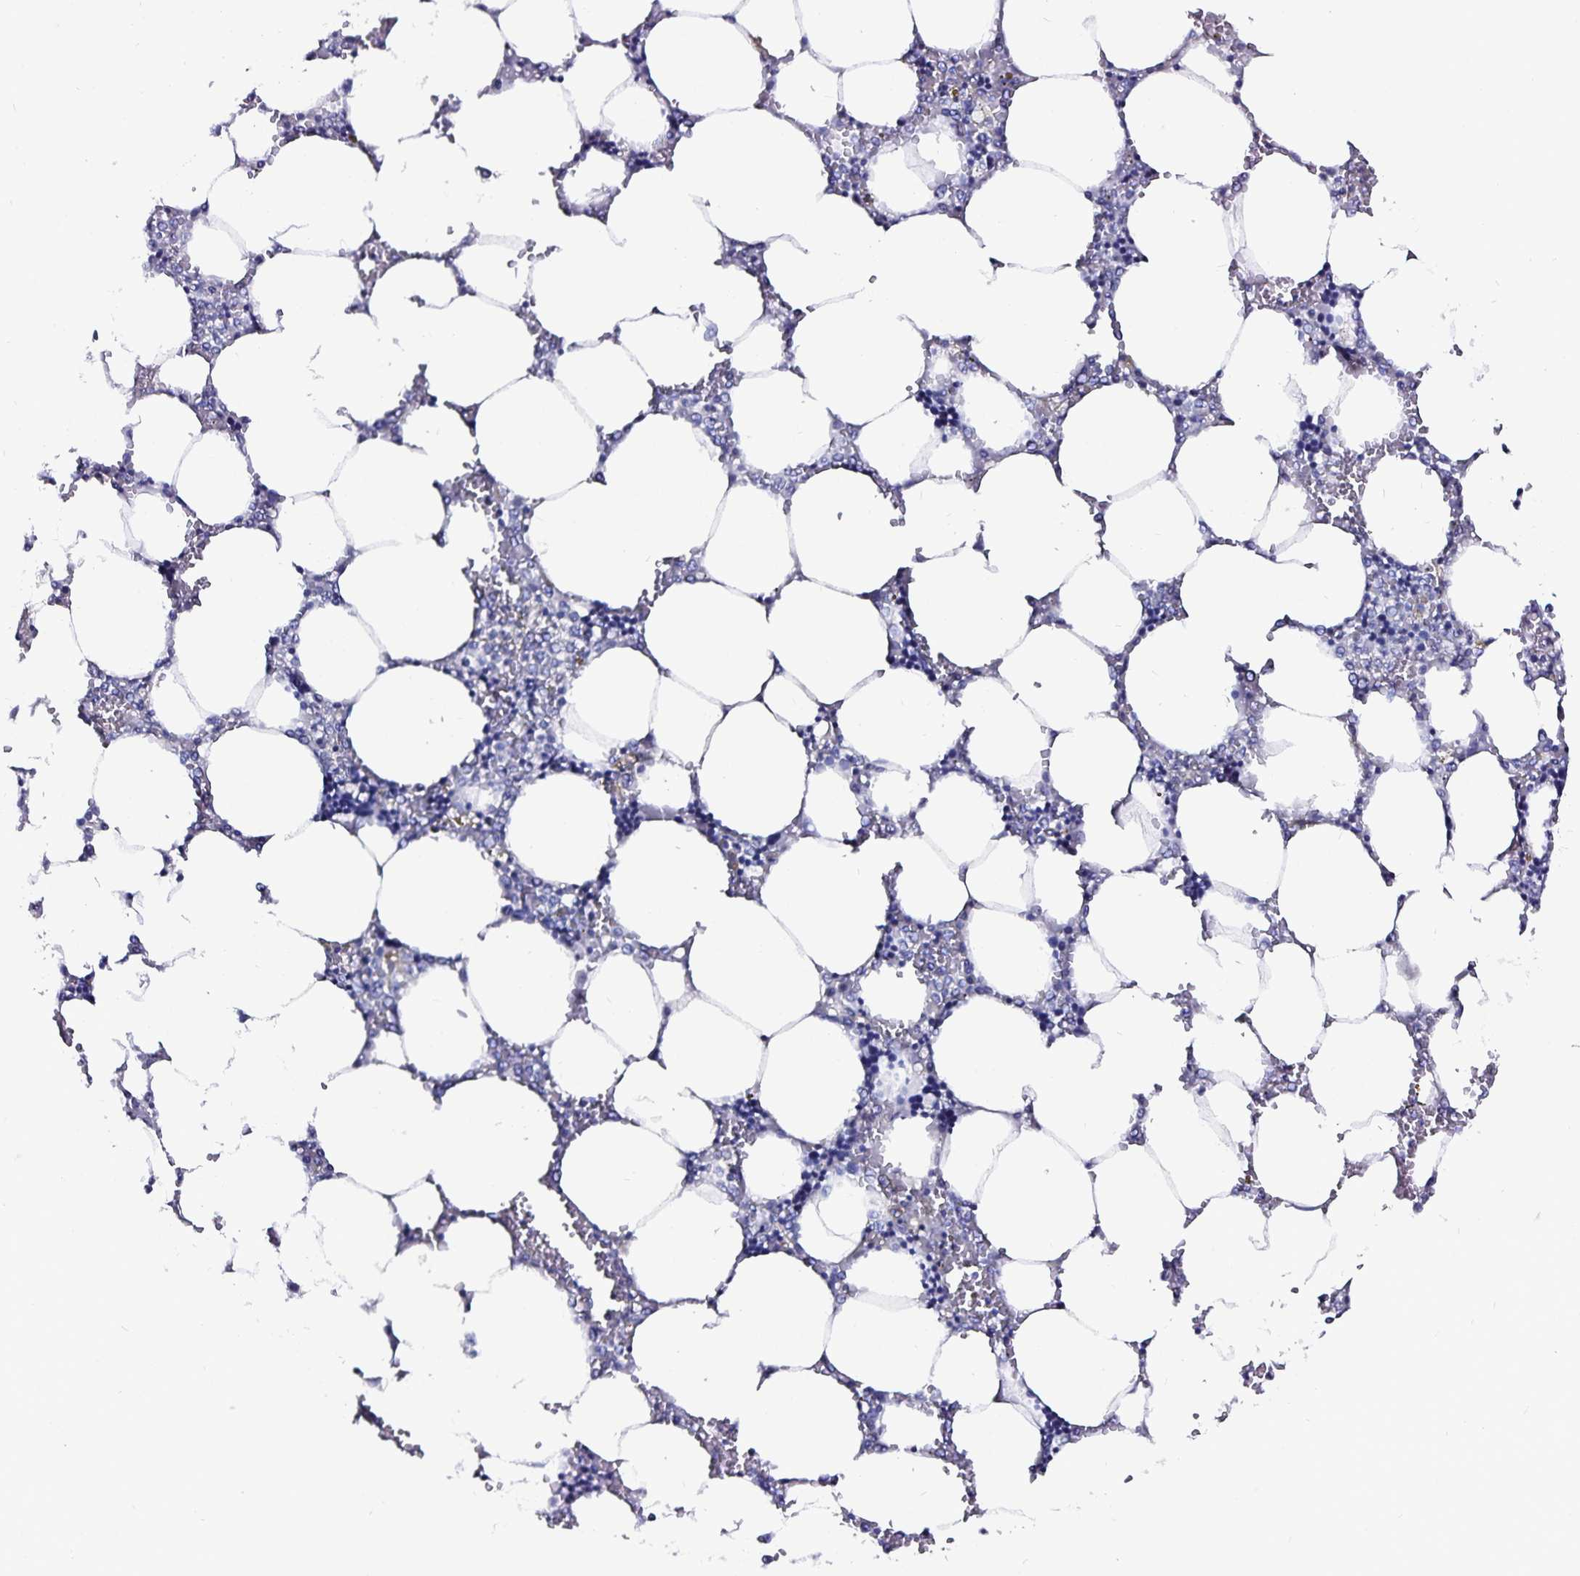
{"staining": {"intensity": "negative", "quantity": "none", "location": "none"}, "tissue": "bone marrow", "cell_type": "Hematopoietic cells", "image_type": "normal", "snomed": [{"axis": "morphology", "description": "Normal tissue, NOS"}, {"axis": "topography", "description": "Bone marrow"}], "caption": "DAB (3,3'-diaminobenzidine) immunohistochemical staining of benign human bone marrow exhibits no significant positivity in hematopoietic cells. (DAB (3,3'-diaminobenzidine) immunohistochemistry, high magnification).", "gene": "TSPAN7", "patient": {"sex": "male", "age": 64}}